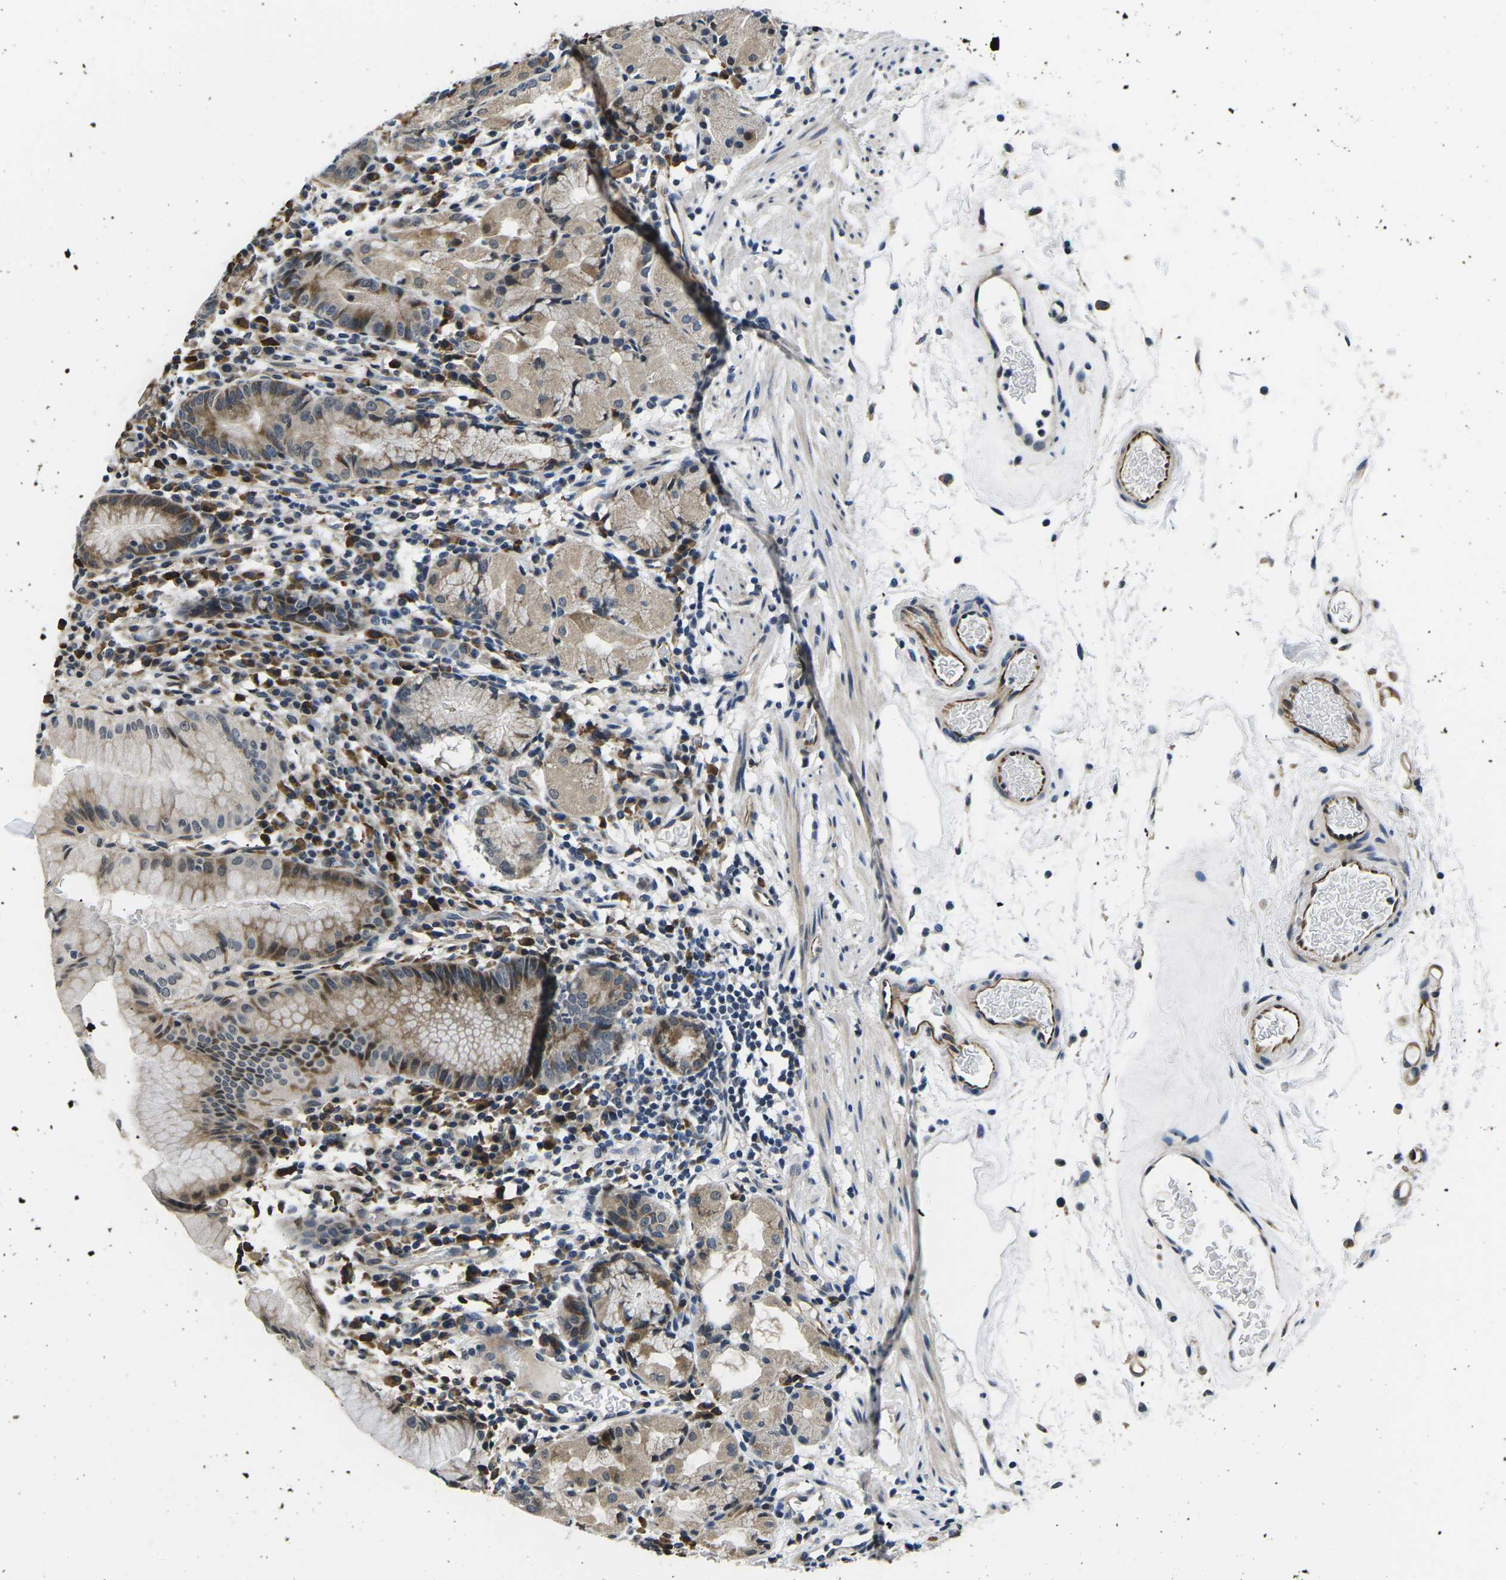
{"staining": {"intensity": "moderate", "quantity": "<25%", "location": "cytoplasmic/membranous"}, "tissue": "stomach", "cell_type": "Glandular cells", "image_type": "normal", "snomed": [{"axis": "morphology", "description": "Normal tissue, NOS"}, {"axis": "topography", "description": "Stomach"}, {"axis": "topography", "description": "Stomach, lower"}], "caption": "The image demonstrates immunohistochemical staining of normal stomach. There is moderate cytoplasmic/membranous staining is appreciated in about <25% of glandular cells.", "gene": "CCNE1", "patient": {"sex": "female", "age": 75}}